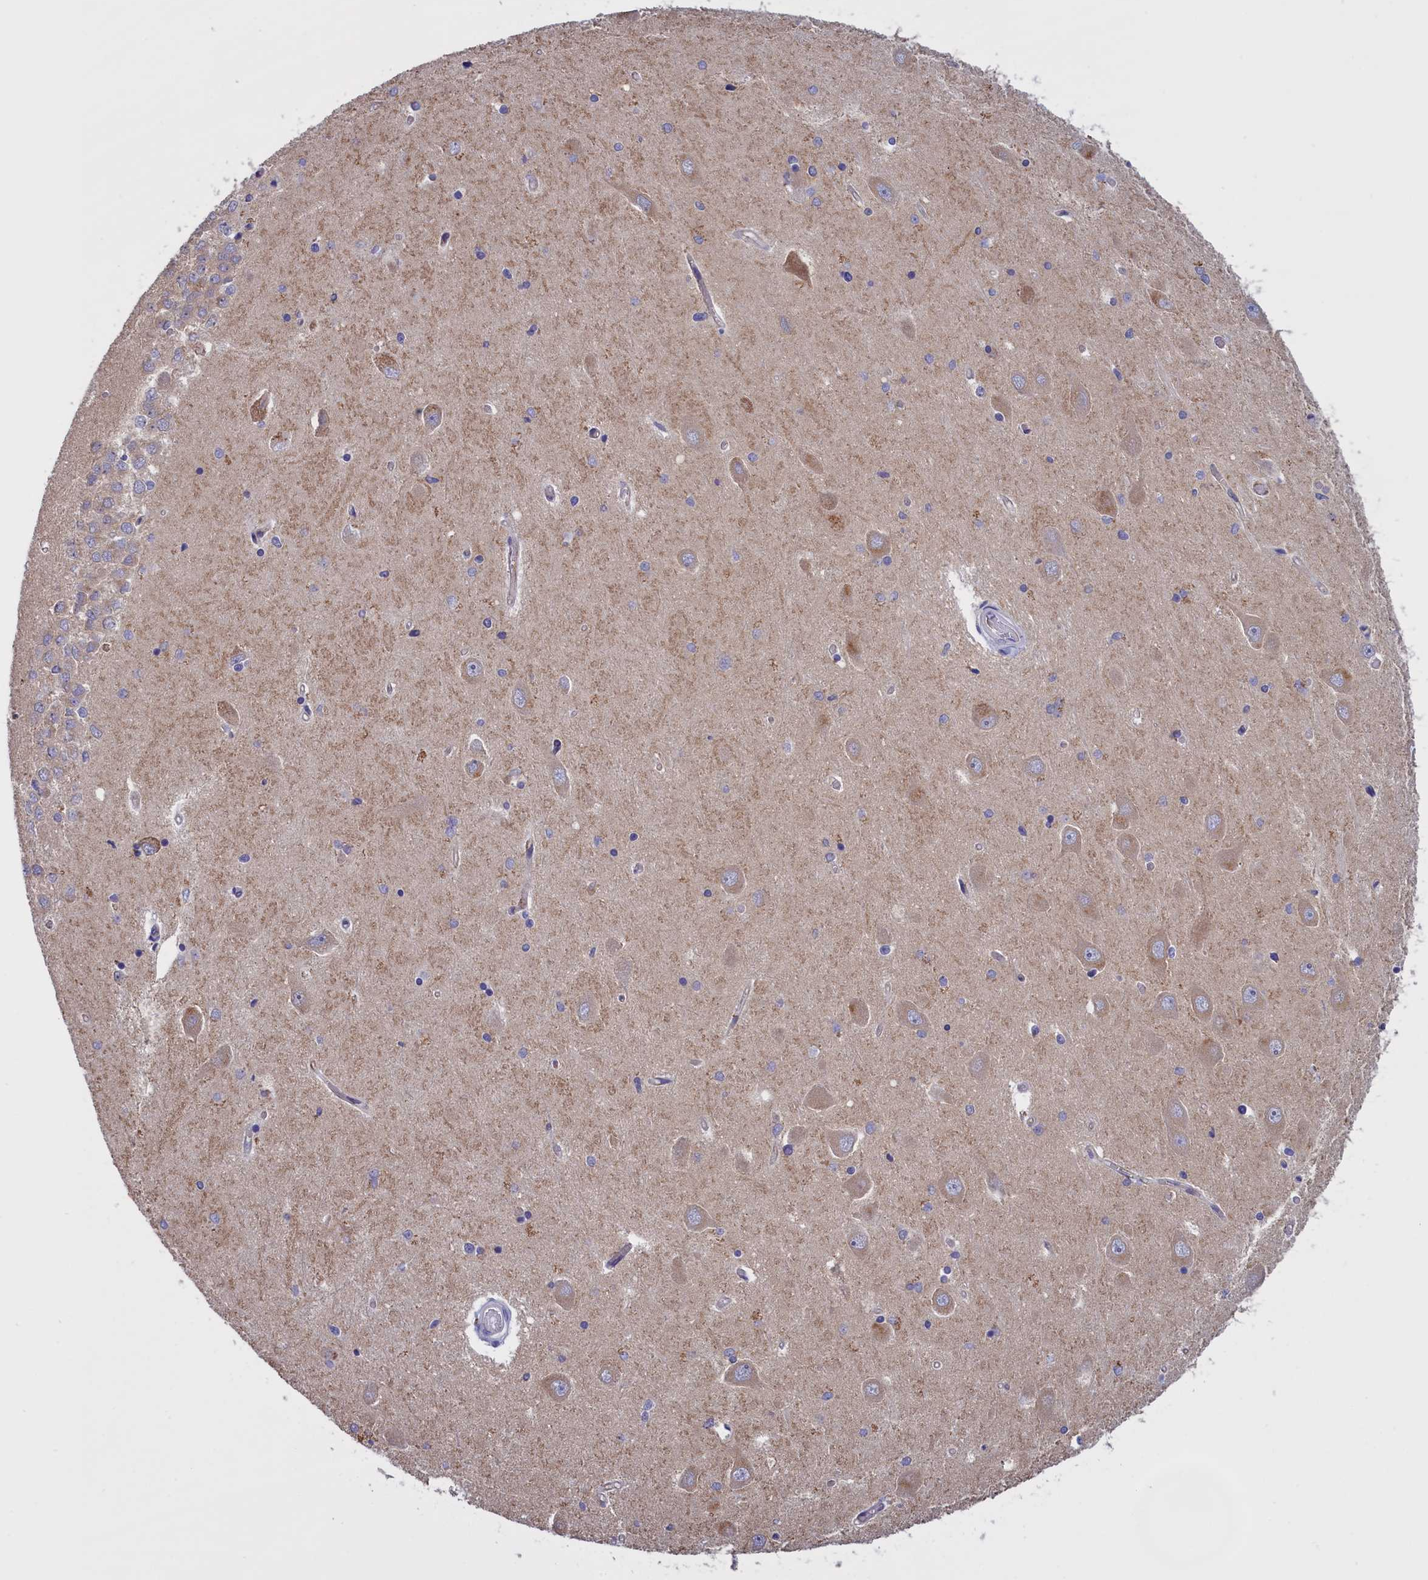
{"staining": {"intensity": "negative", "quantity": "none", "location": "none"}, "tissue": "hippocampus", "cell_type": "Glial cells", "image_type": "normal", "snomed": [{"axis": "morphology", "description": "Normal tissue, NOS"}, {"axis": "topography", "description": "Hippocampus"}], "caption": "IHC histopathology image of normal hippocampus: human hippocampus stained with DAB reveals no significant protein expression in glial cells.", "gene": "COL19A1", "patient": {"sex": "male", "age": 45}}